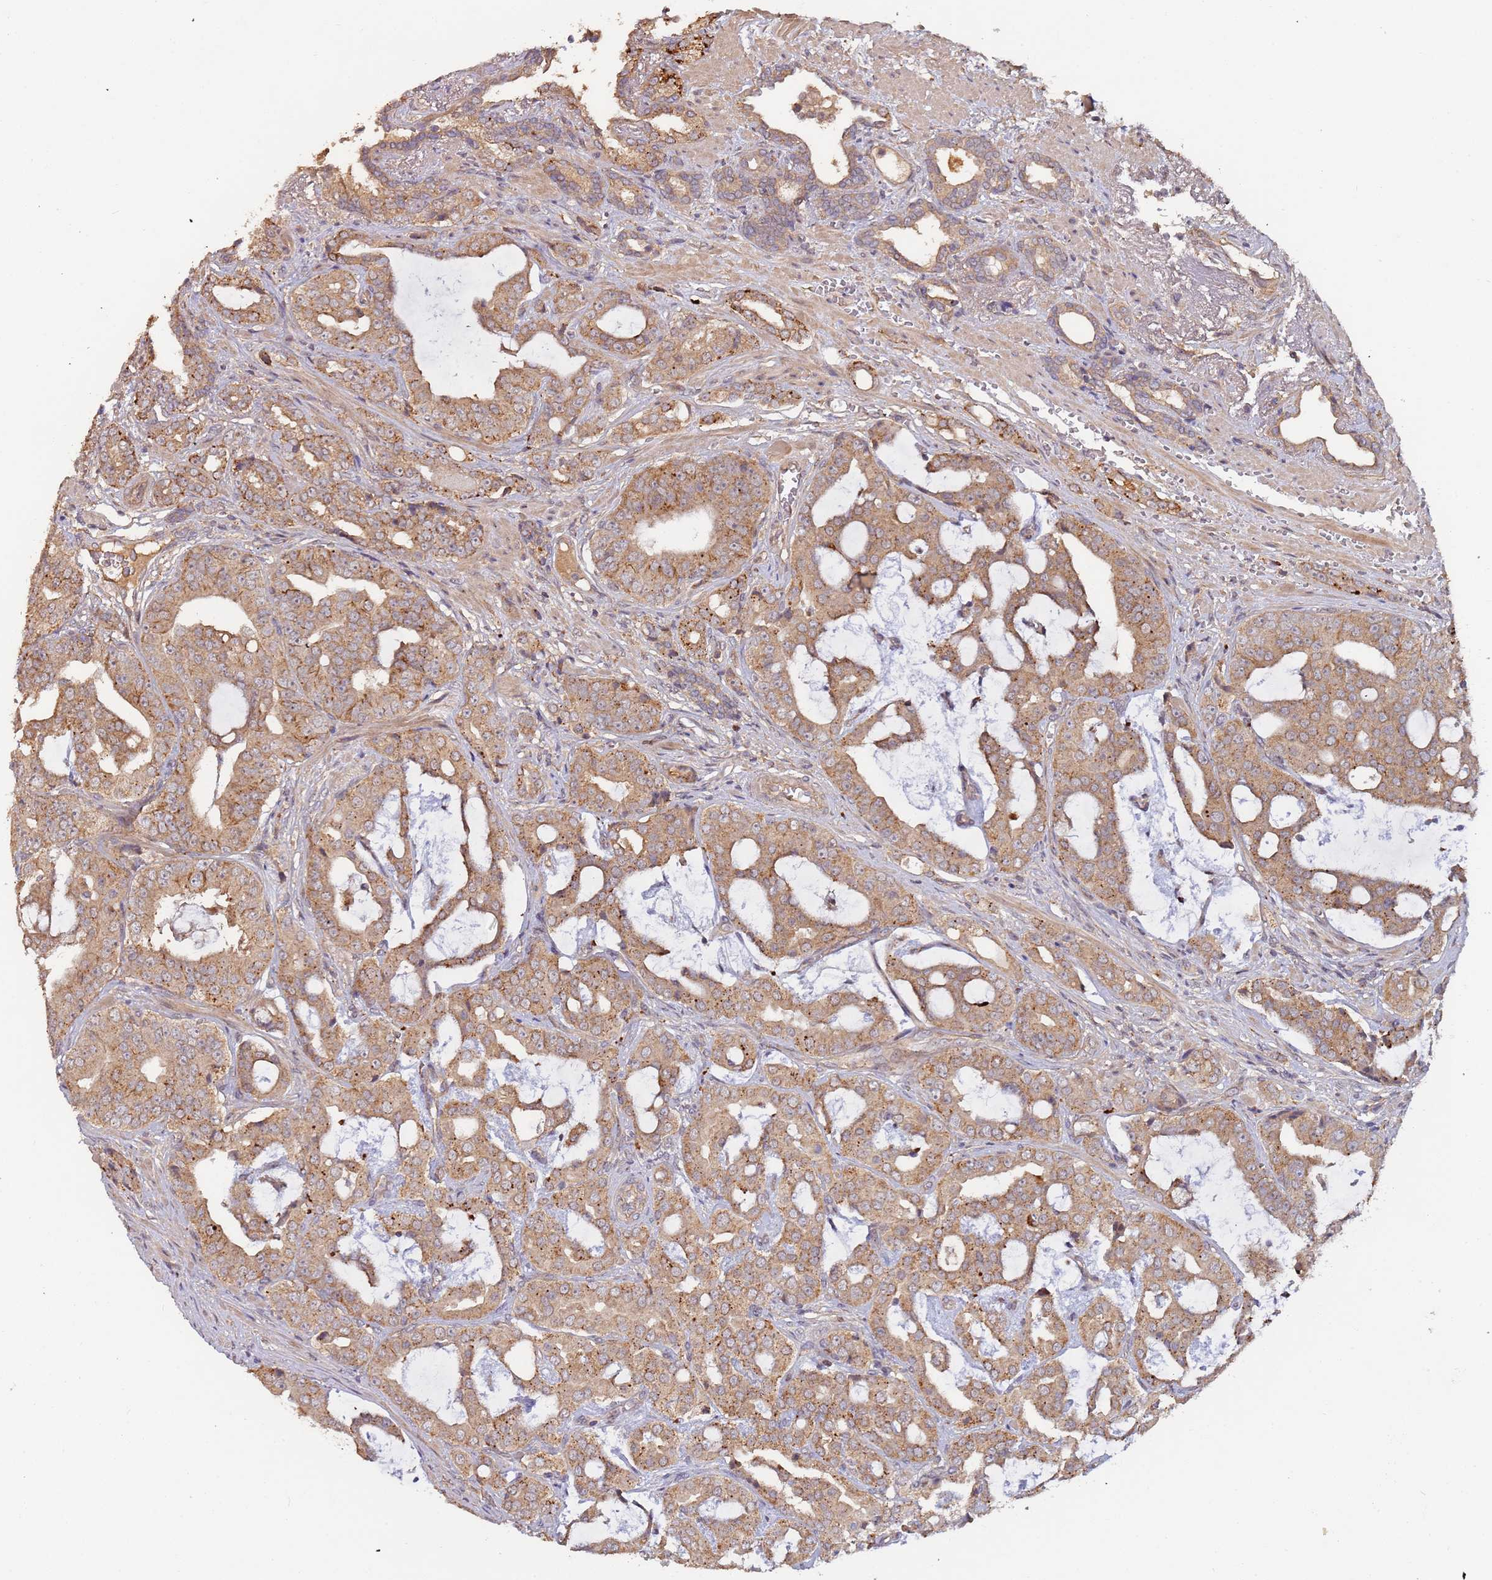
{"staining": {"intensity": "moderate", "quantity": ">75%", "location": "cytoplasmic/membranous"}, "tissue": "prostate cancer", "cell_type": "Tumor cells", "image_type": "cancer", "snomed": [{"axis": "morphology", "description": "Adenocarcinoma, High grade"}, {"axis": "topography", "description": "Prostate"}], "caption": "Protein expression by IHC reveals moderate cytoplasmic/membranous staining in approximately >75% of tumor cells in high-grade adenocarcinoma (prostate).", "gene": "KANSL1L", "patient": {"sex": "male", "age": 71}}